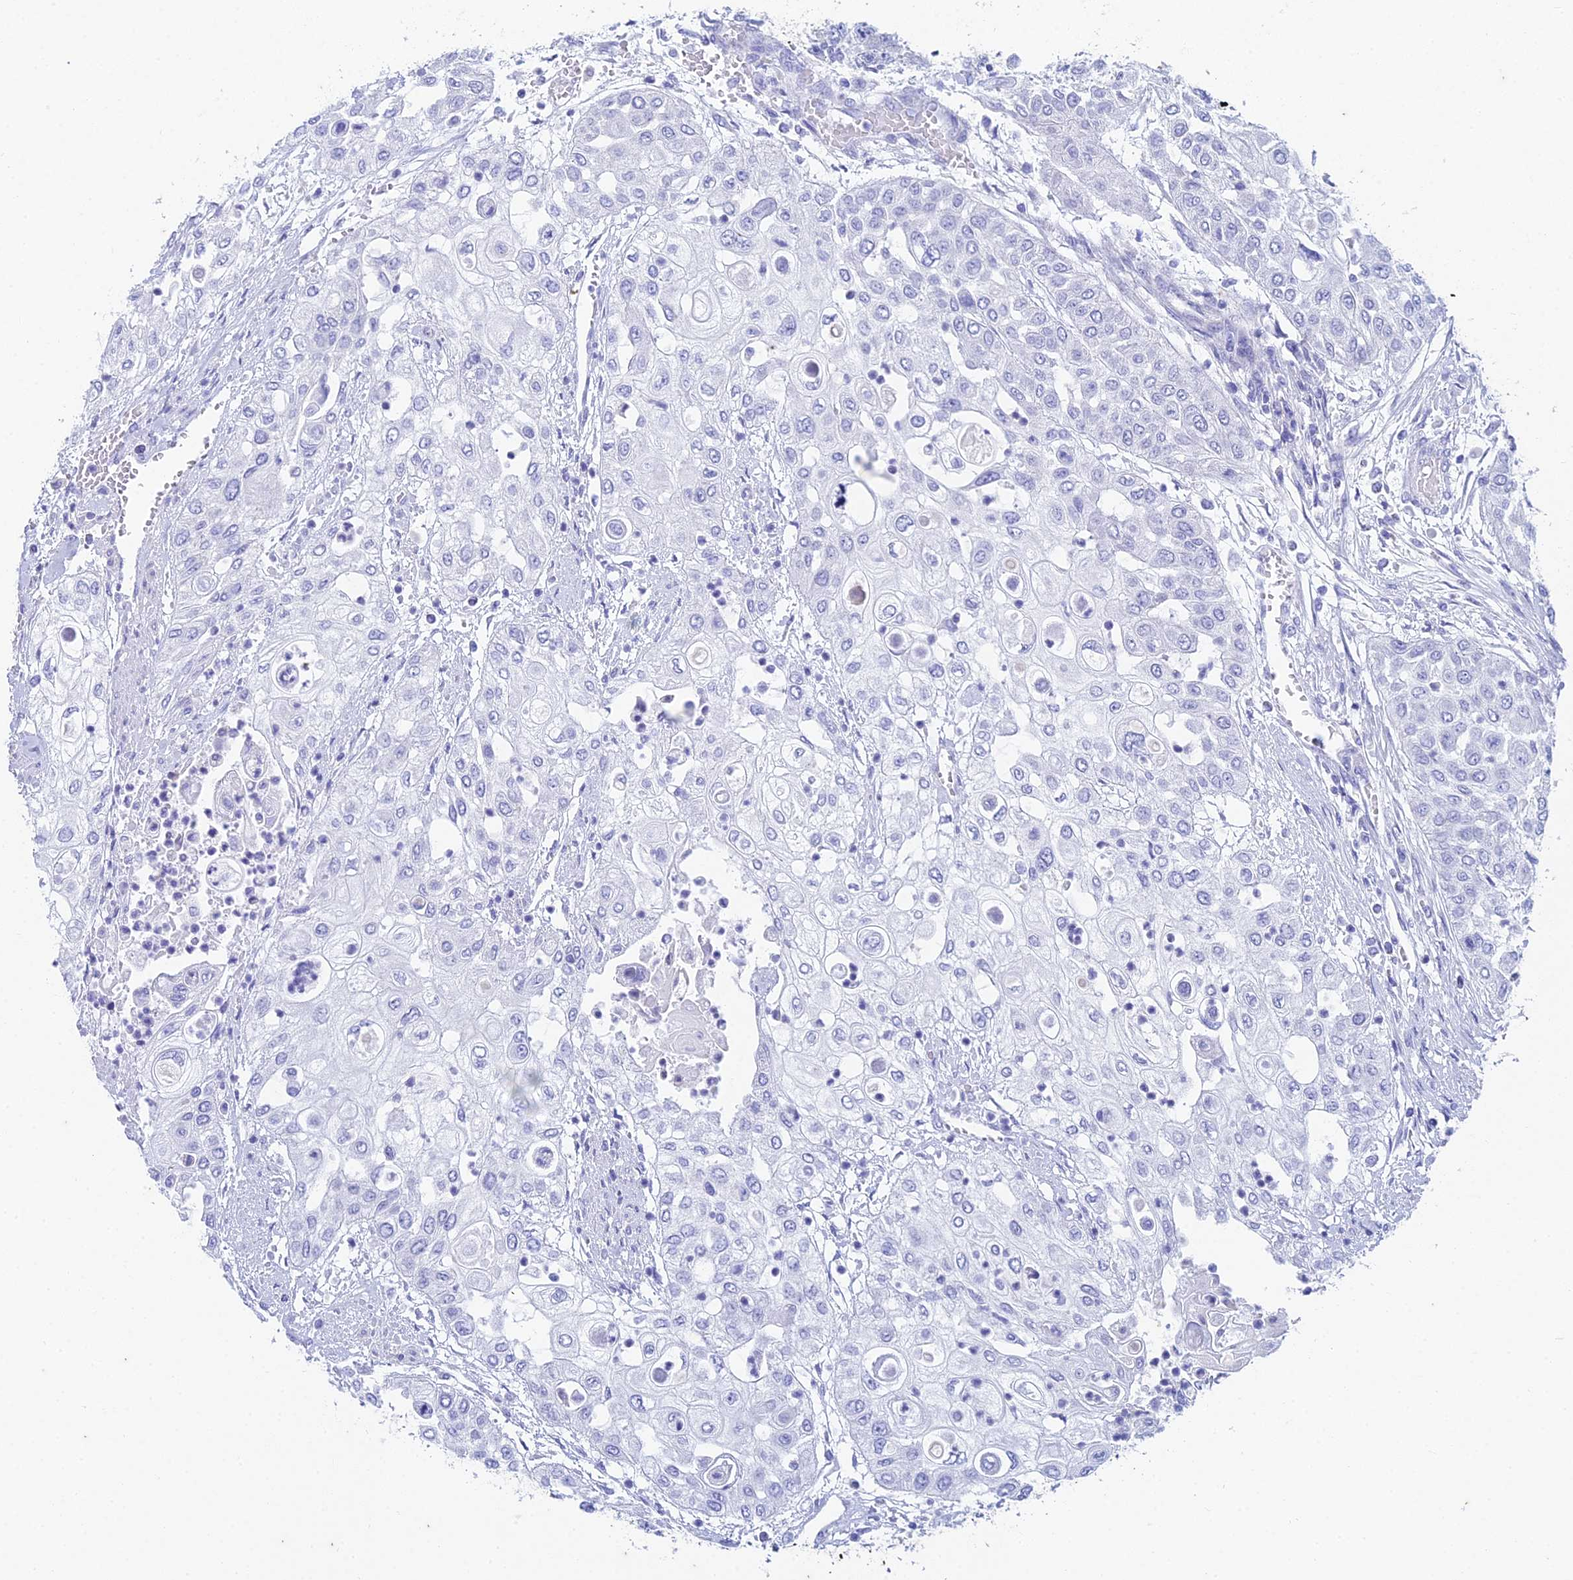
{"staining": {"intensity": "negative", "quantity": "none", "location": "none"}, "tissue": "urothelial cancer", "cell_type": "Tumor cells", "image_type": "cancer", "snomed": [{"axis": "morphology", "description": "Urothelial carcinoma, High grade"}, {"axis": "topography", "description": "Urinary bladder"}], "caption": "A photomicrograph of urothelial carcinoma (high-grade) stained for a protein demonstrates no brown staining in tumor cells.", "gene": "EEF2KMT", "patient": {"sex": "female", "age": 79}}